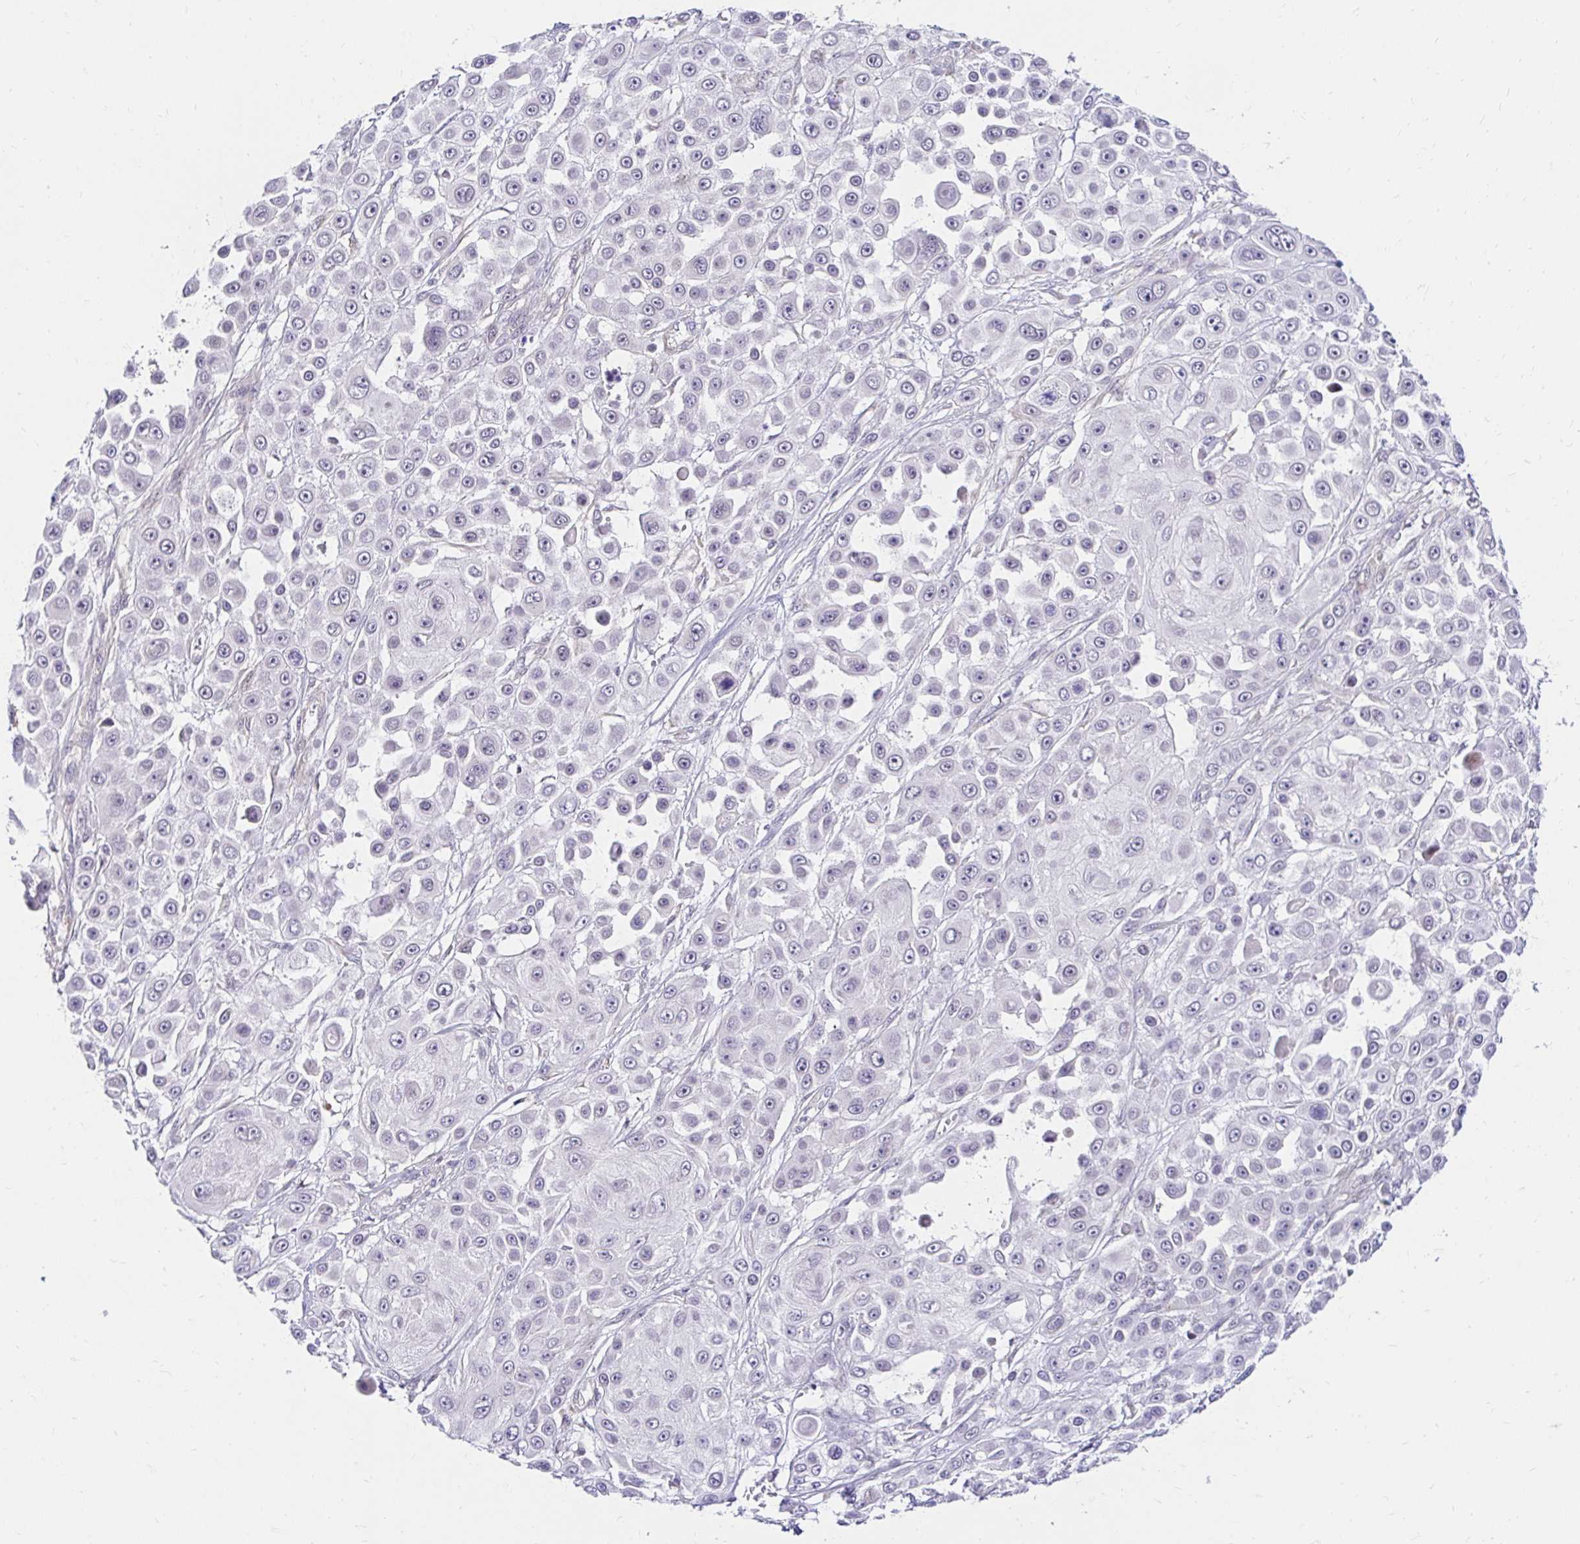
{"staining": {"intensity": "negative", "quantity": "none", "location": "none"}, "tissue": "skin cancer", "cell_type": "Tumor cells", "image_type": "cancer", "snomed": [{"axis": "morphology", "description": "Squamous cell carcinoma, NOS"}, {"axis": "topography", "description": "Skin"}], "caption": "This is a photomicrograph of IHC staining of skin squamous cell carcinoma, which shows no expression in tumor cells.", "gene": "GUCY1A1", "patient": {"sex": "male", "age": 67}}